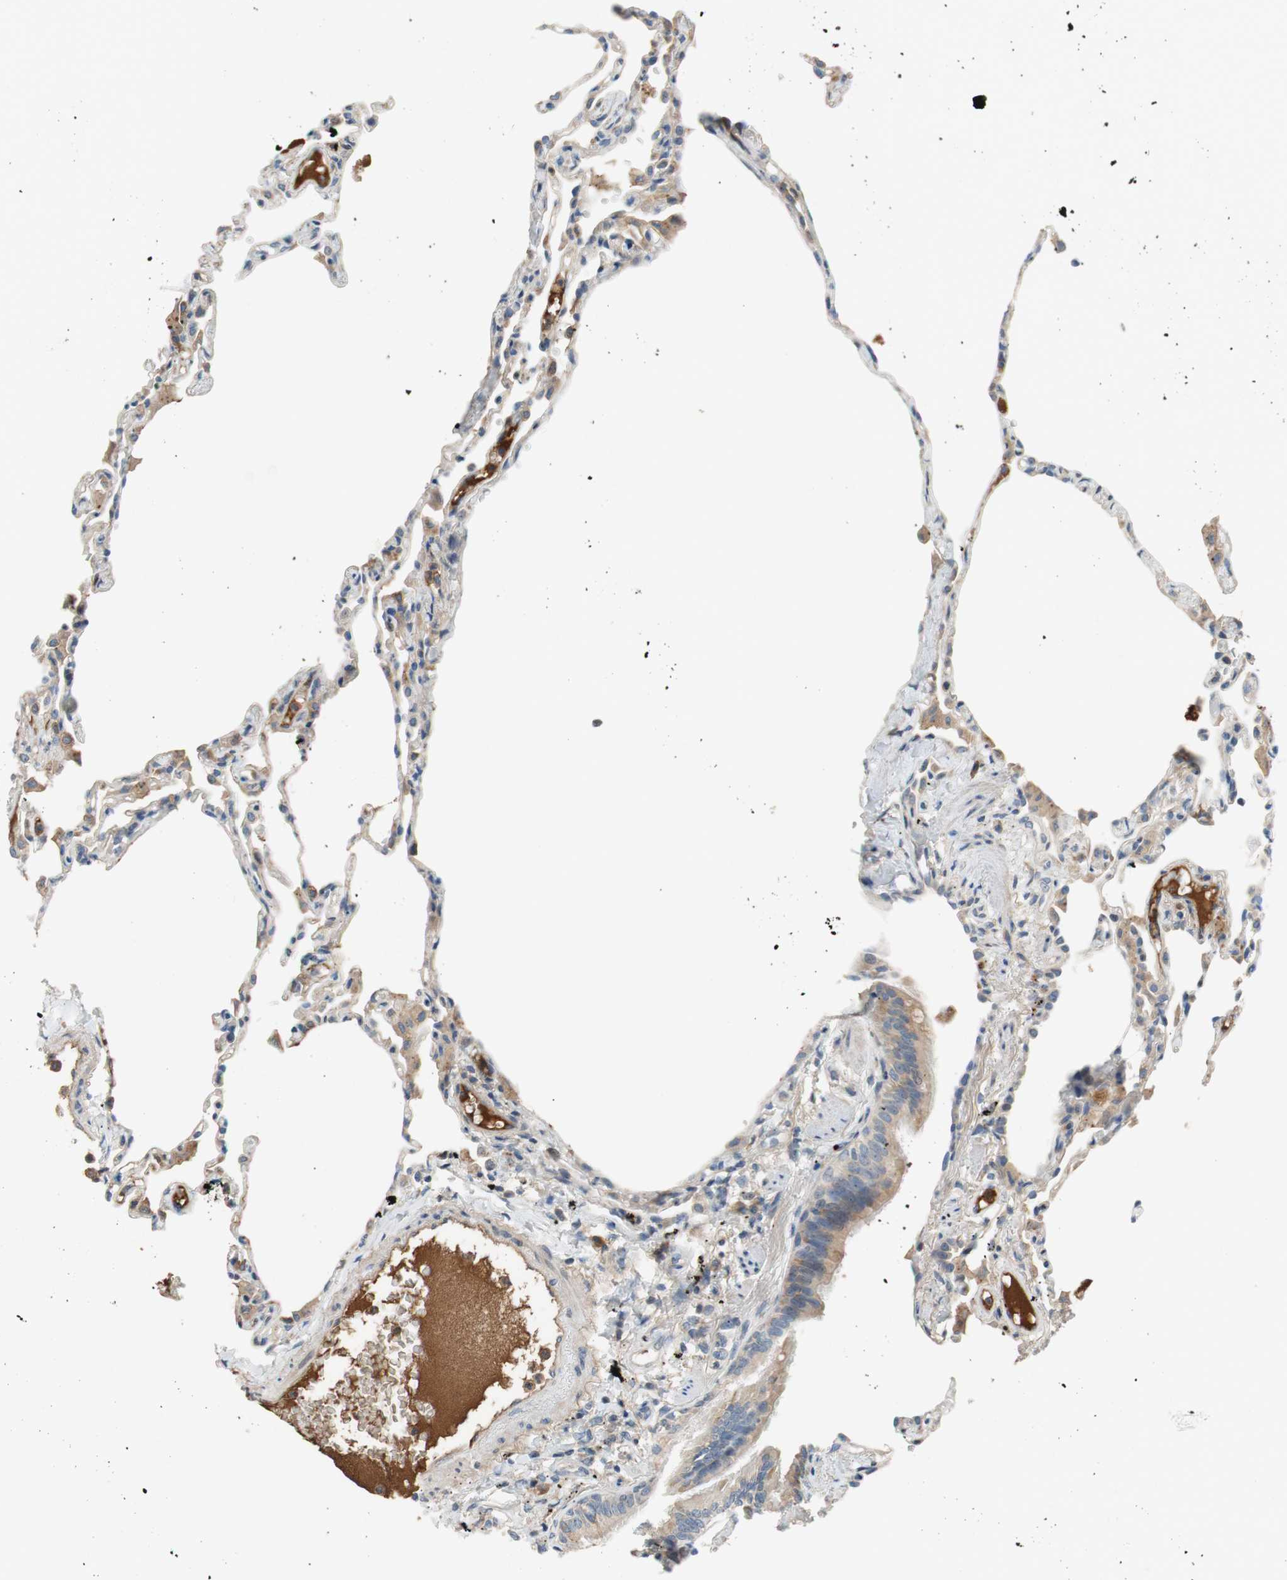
{"staining": {"intensity": "weak", "quantity": "<25%", "location": "cytoplasmic/membranous"}, "tissue": "lung", "cell_type": "Alveolar cells", "image_type": "normal", "snomed": [{"axis": "morphology", "description": "Normal tissue, NOS"}, {"axis": "topography", "description": "Lung"}], "caption": "This is an immunohistochemistry histopathology image of unremarkable human lung. There is no expression in alveolar cells.", "gene": "C4A", "patient": {"sex": "female", "age": 49}}